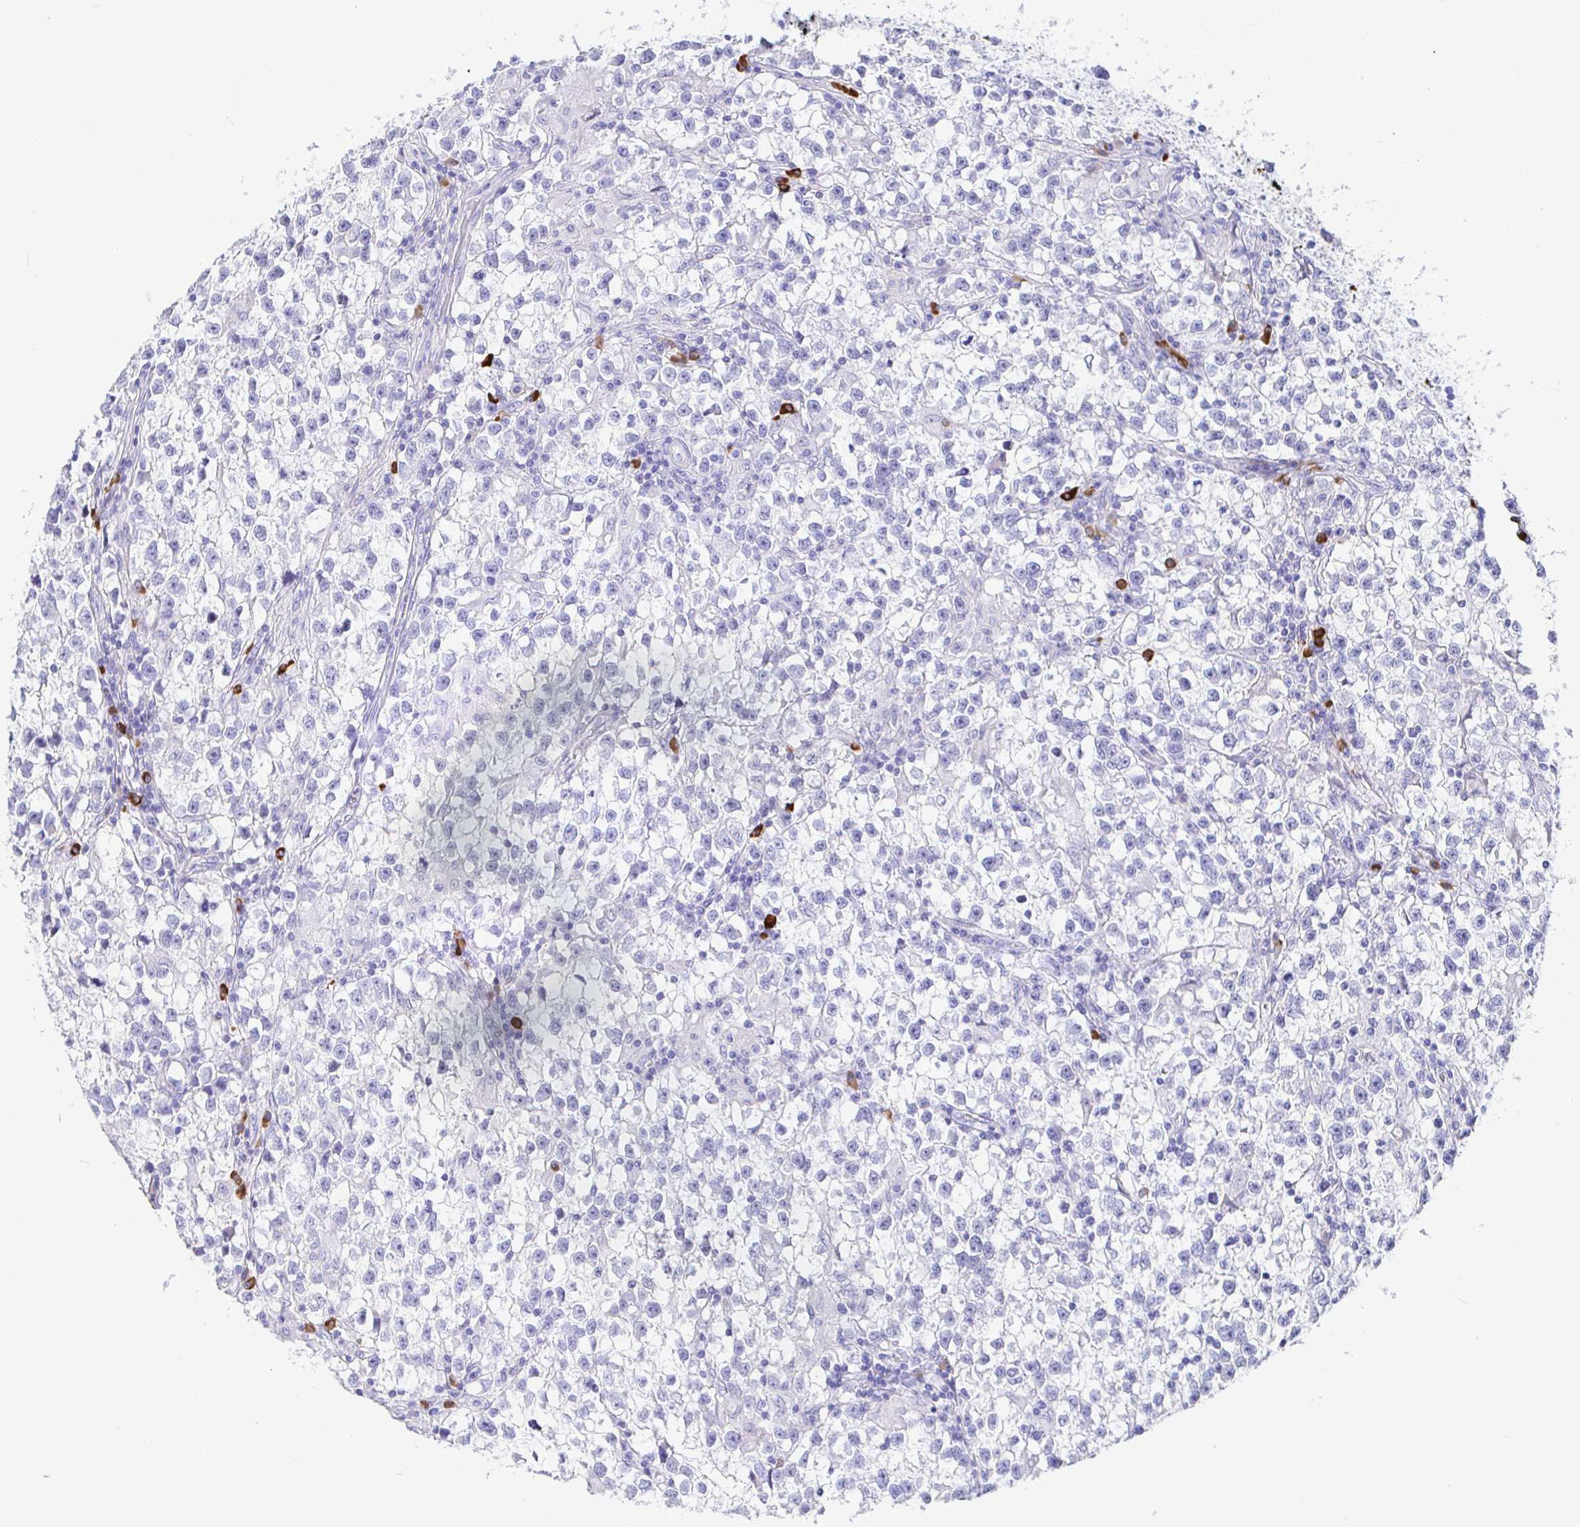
{"staining": {"intensity": "negative", "quantity": "none", "location": "none"}, "tissue": "testis cancer", "cell_type": "Tumor cells", "image_type": "cancer", "snomed": [{"axis": "morphology", "description": "Seminoma, NOS"}, {"axis": "topography", "description": "Testis"}], "caption": "There is no significant expression in tumor cells of seminoma (testis).", "gene": "CCDC62", "patient": {"sex": "male", "age": 31}}